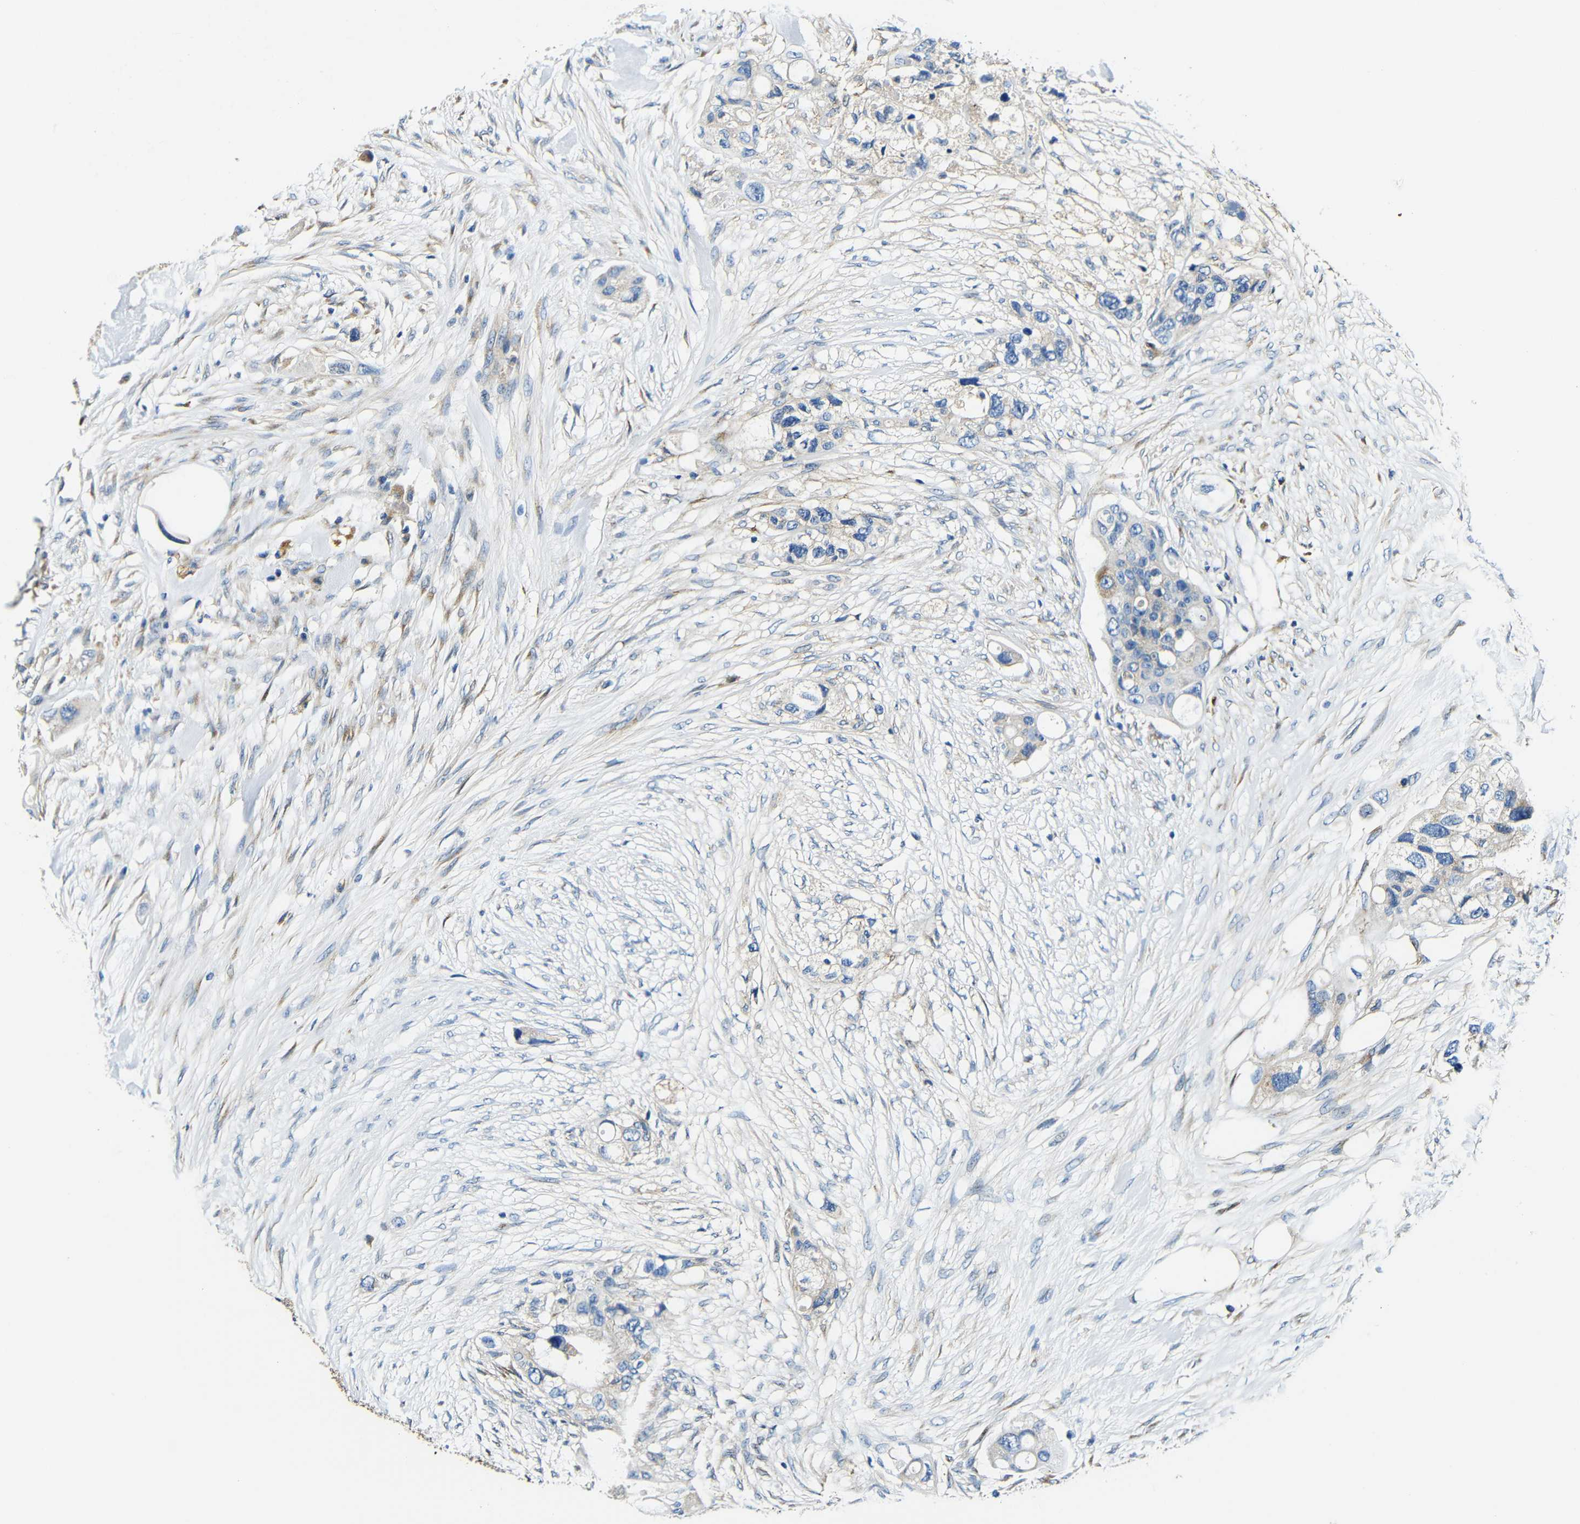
{"staining": {"intensity": "weak", "quantity": "<25%", "location": "cytoplasmic/membranous"}, "tissue": "colorectal cancer", "cell_type": "Tumor cells", "image_type": "cancer", "snomed": [{"axis": "morphology", "description": "Adenocarcinoma, NOS"}, {"axis": "topography", "description": "Colon"}], "caption": "DAB immunohistochemical staining of human adenocarcinoma (colorectal) exhibits no significant expression in tumor cells. (Immunohistochemistry, brightfield microscopy, high magnification).", "gene": "USO1", "patient": {"sex": "female", "age": 57}}